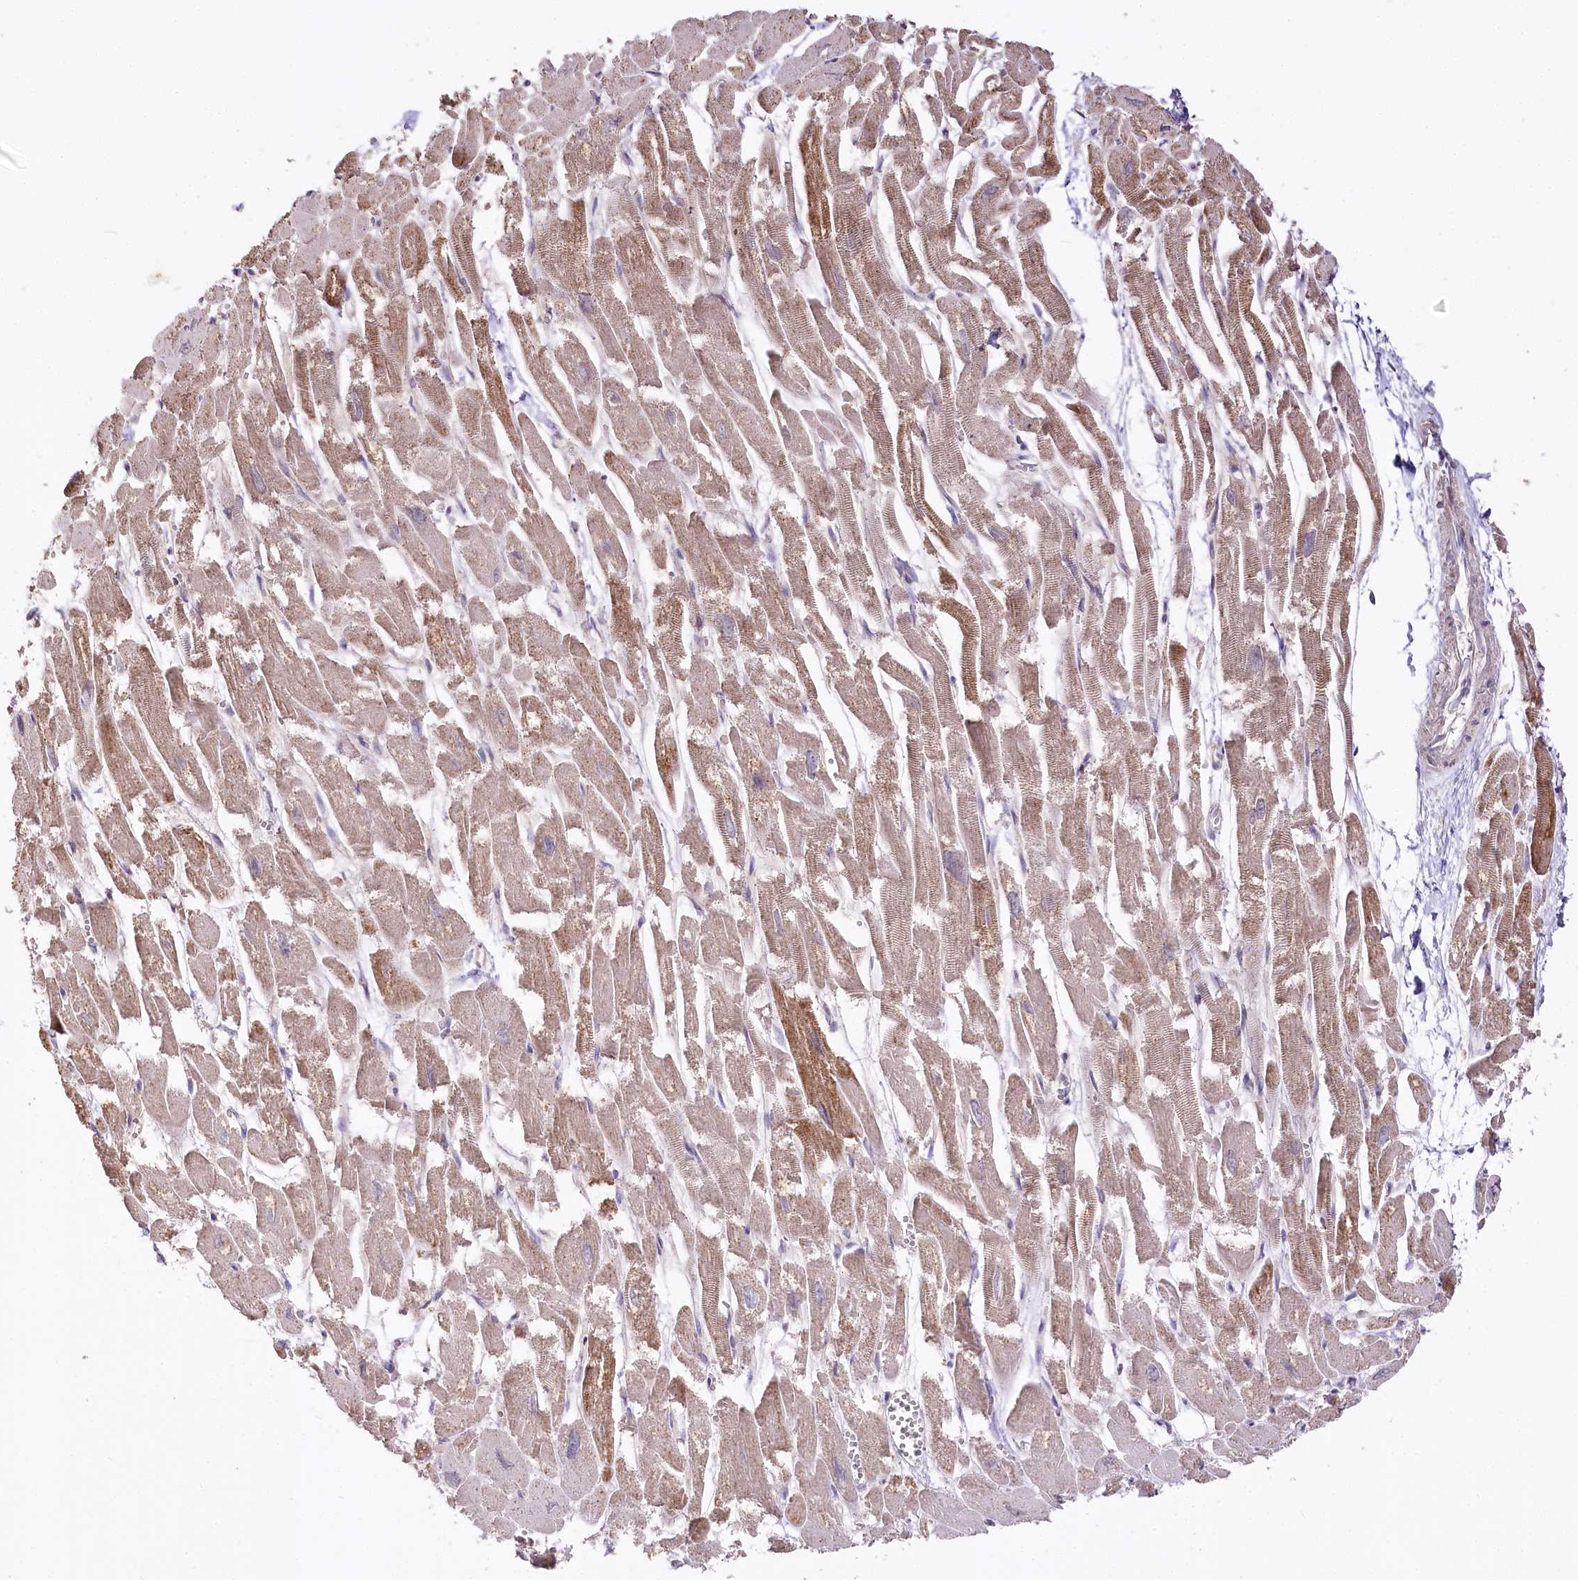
{"staining": {"intensity": "moderate", "quantity": ">75%", "location": "cytoplasmic/membranous"}, "tissue": "heart muscle", "cell_type": "Cardiomyocytes", "image_type": "normal", "snomed": [{"axis": "morphology", "description": "Normal tissue, NOS"}, {"axis": "topography", "description": "Heart"}], "caption": "This image displays unremarkable heart muscle stained with IHC to label a protein in brown. The cytoplasmic/membranous of cardiomyocytes show moderate positivity for the protein. Nuclei are counter-stained blue.", "gene": "ZNF226", "patient": {"sex": "male", "age": 54}}